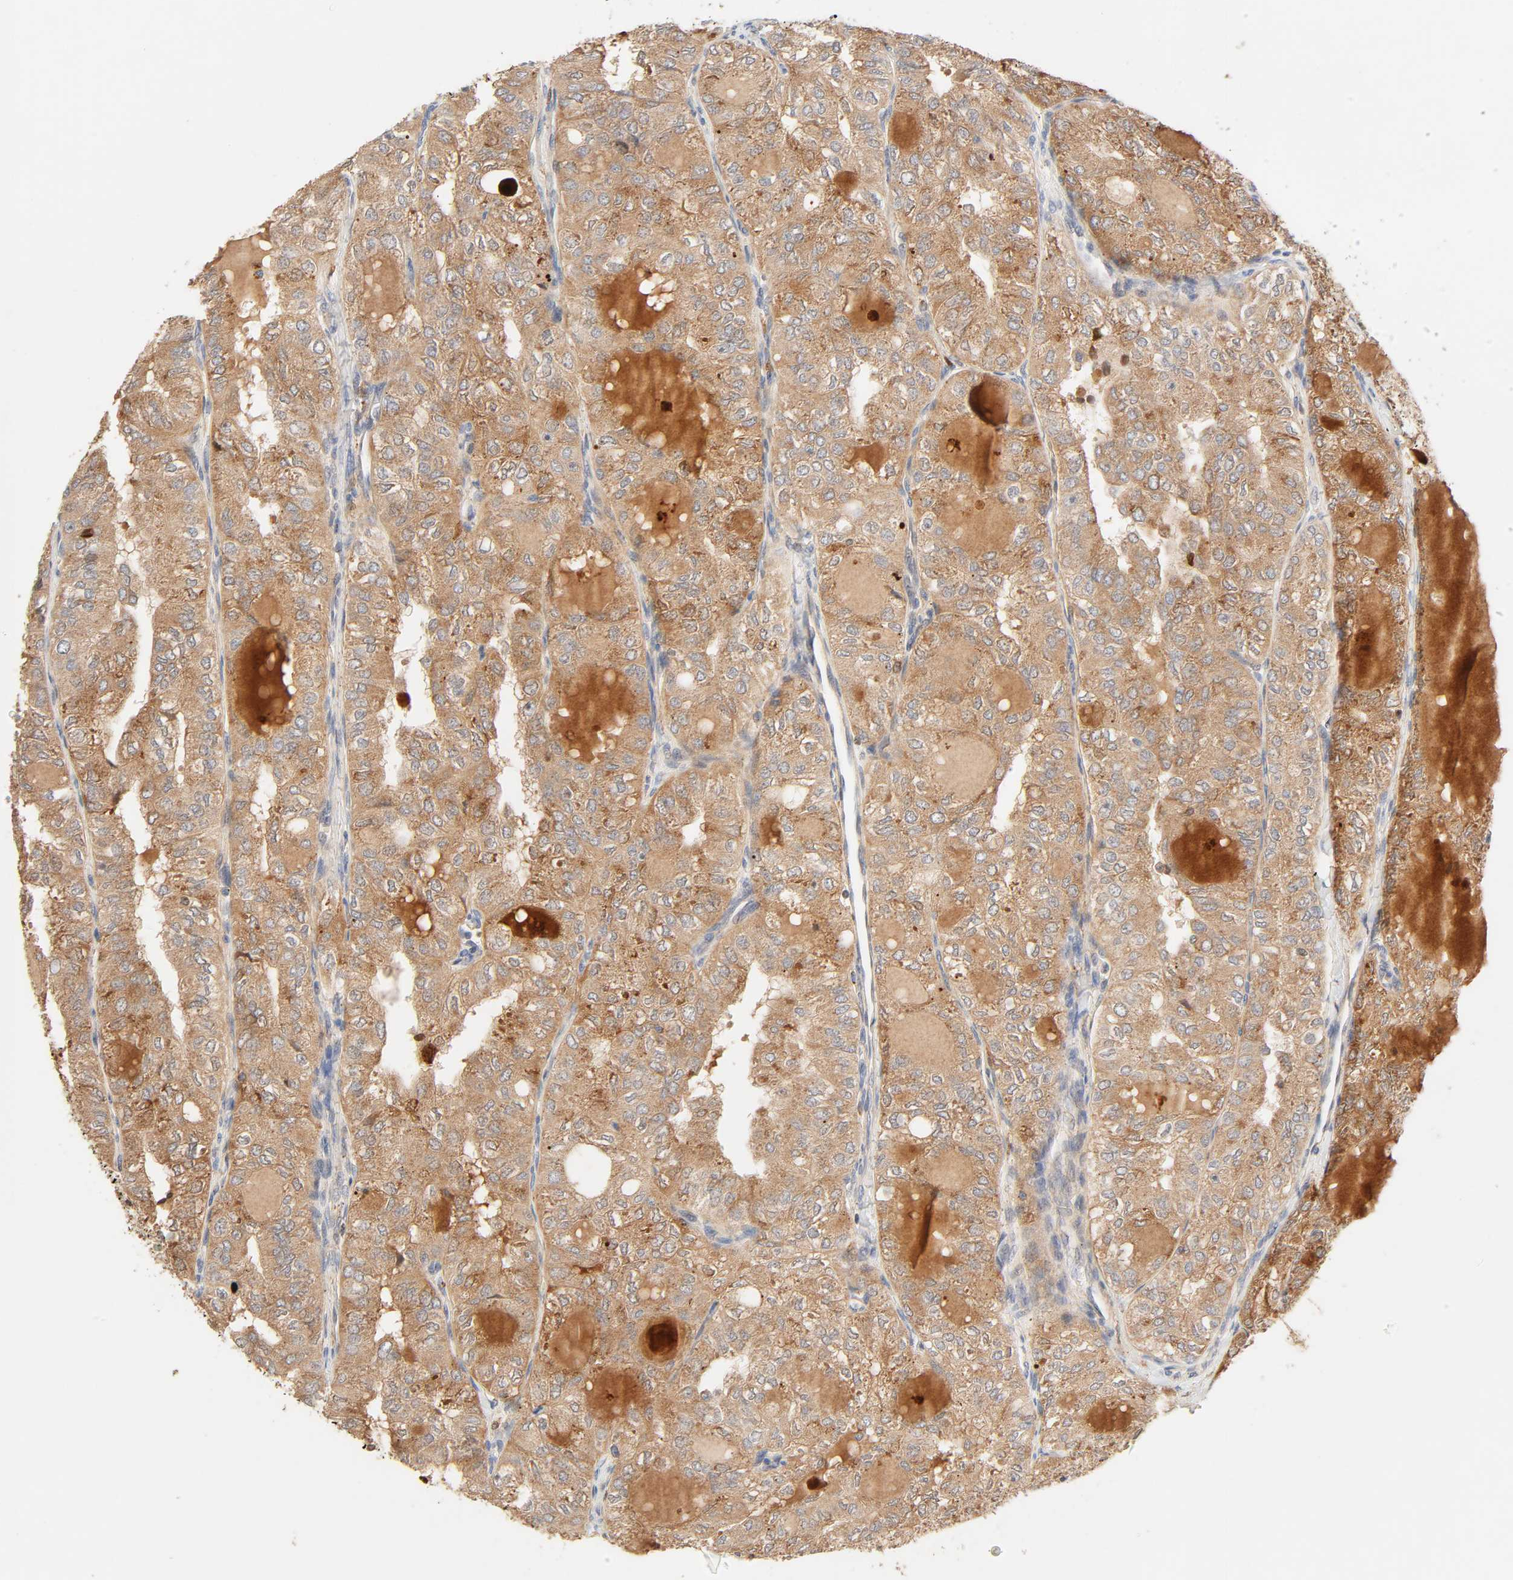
{"staining": {"intensity": "moderate", "quantity": ">75%", "location": "cytoplasmic/membranous"}, "tissue": "thyroid cancer", "cell_type": "Tumor cells", "image_type": "cancer", "snomed": [{"axis": "morphology", "description": "Follicular adenoma carcinoma, NOS"}, {"axis": "topography", "description": "Thyroid gland"}], "caption": "An IHC micrograph of tumor tissue is shown. Protein staining in brown highlights moderate cytoplasmic/membranous positivity in thyroid follicular adenoma carcinoma within tumor cells.", "gene": "MAPK6", "patient": {"sex": "male", "age": 75}}